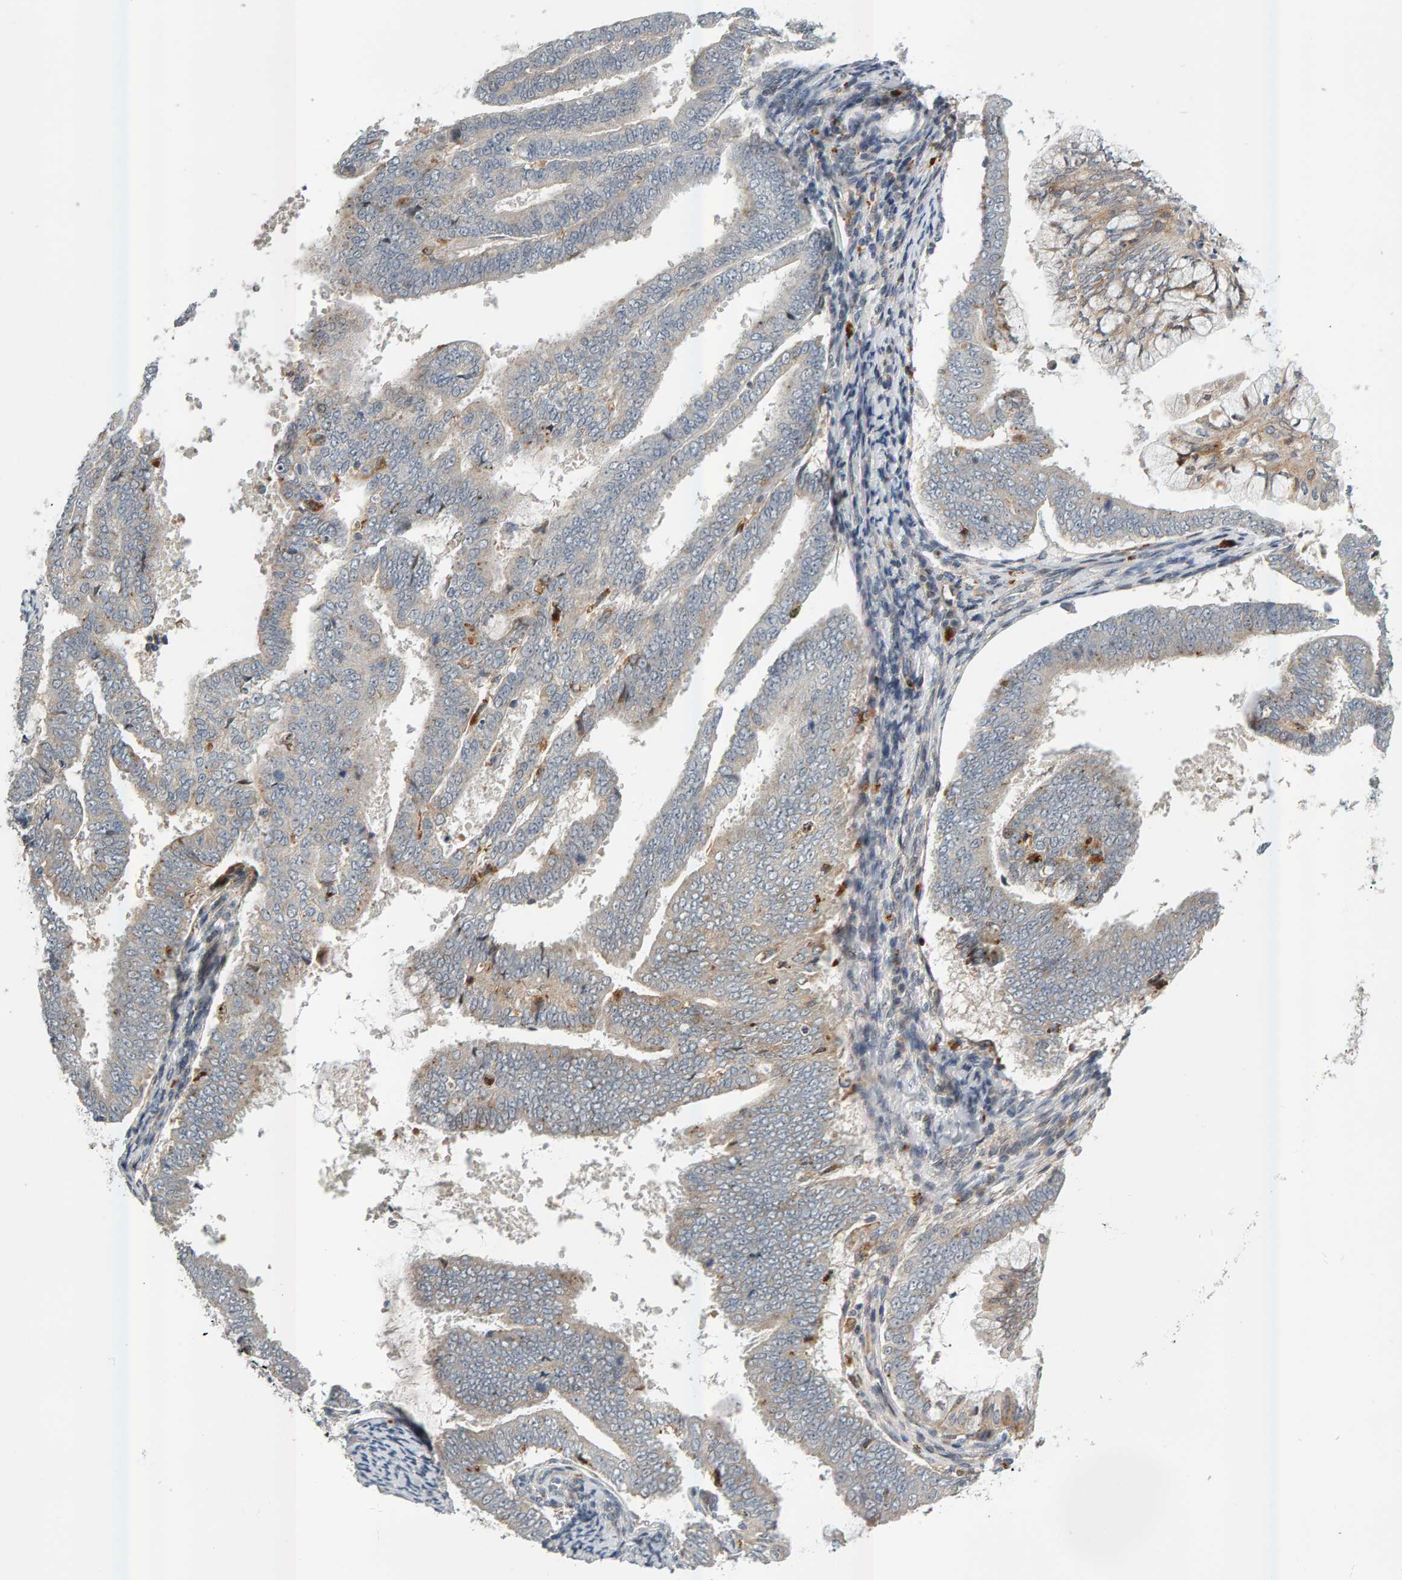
{"staining": {"intensity": "weak", "quantity": "<25%", "location": "cytoplasmic/membranous"}, "tissue": "endometrial cancer", "cell_type": "Tumor cells", "image_type": "cancer", "snomed": [{"axis": "morphology", "description": "Adenocarcinoma, NOS"}, {"axis": "topography", "description": "Endometrium"}], "caption": "Micrograph shows no significant protein staining in tumor cells of endometrial cancer (adenocarcinoma).", "gene": "ZNF160", "patient": {"sex": "female", "age": 63}}